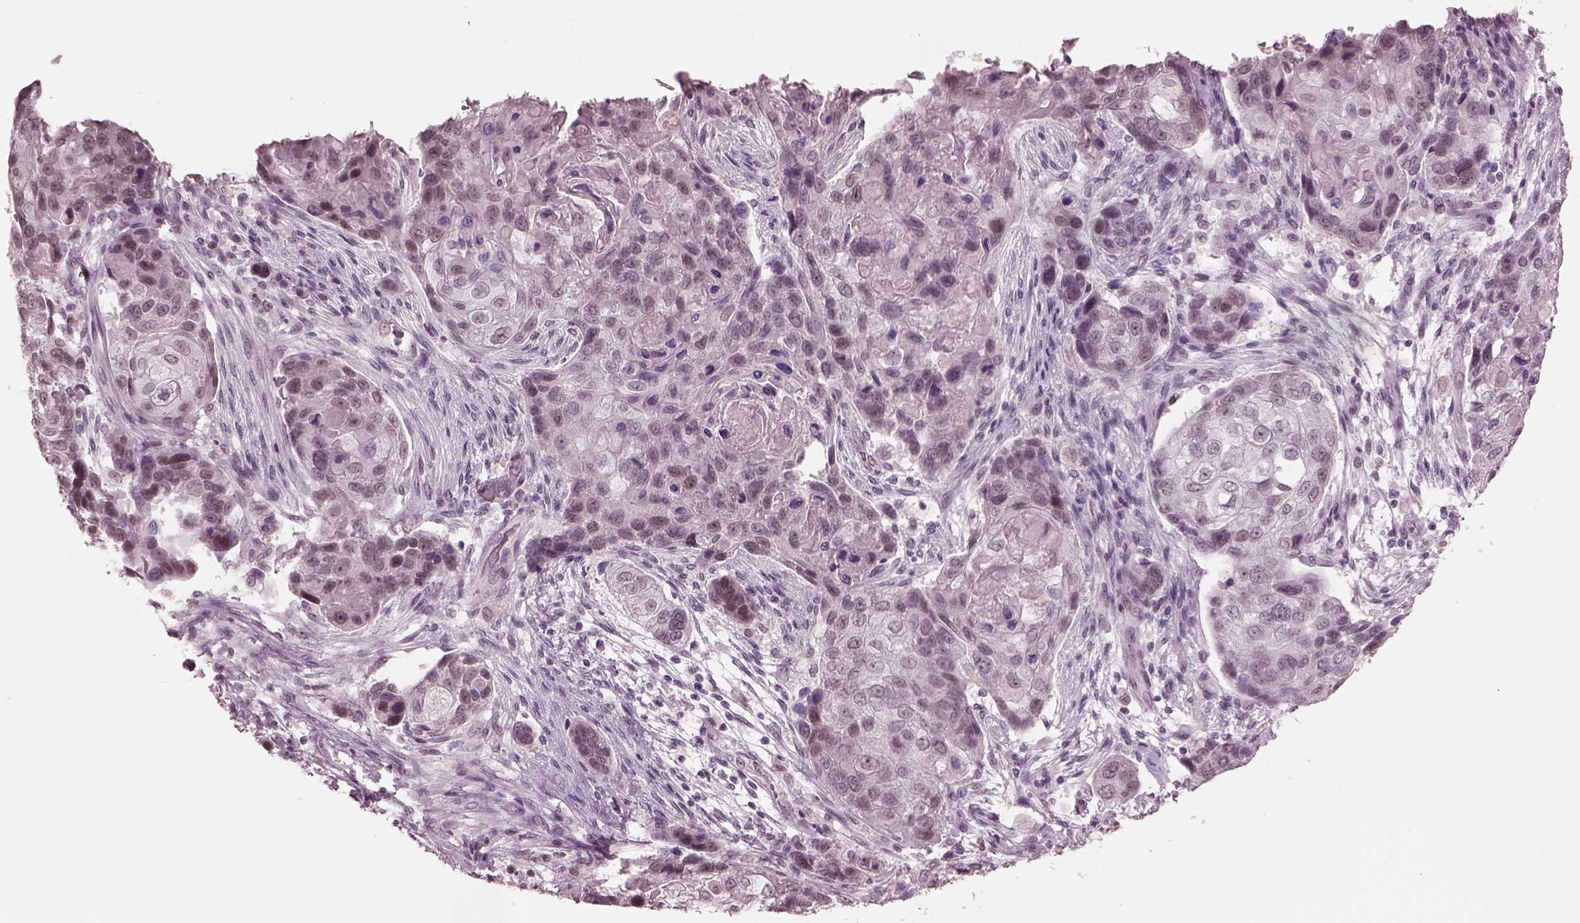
{"staining": {"intensity": "negative", "quantity": "none", "location": "none"}, "tissue": "lung cancer", "cell_type": "Tumor cells", "image_type": "cancer", "snomed": [{"axis": "morphology", "description": "Squamous cell carcinoma, NOS"}, {"axis": "topography", "description": "Lung"}], "caption": "Tumor cells show no significant protein expression in squamous cell carcinoma (lung).", "gene": "GARIN4", "patient": {"sex": "male", "age": 69}}